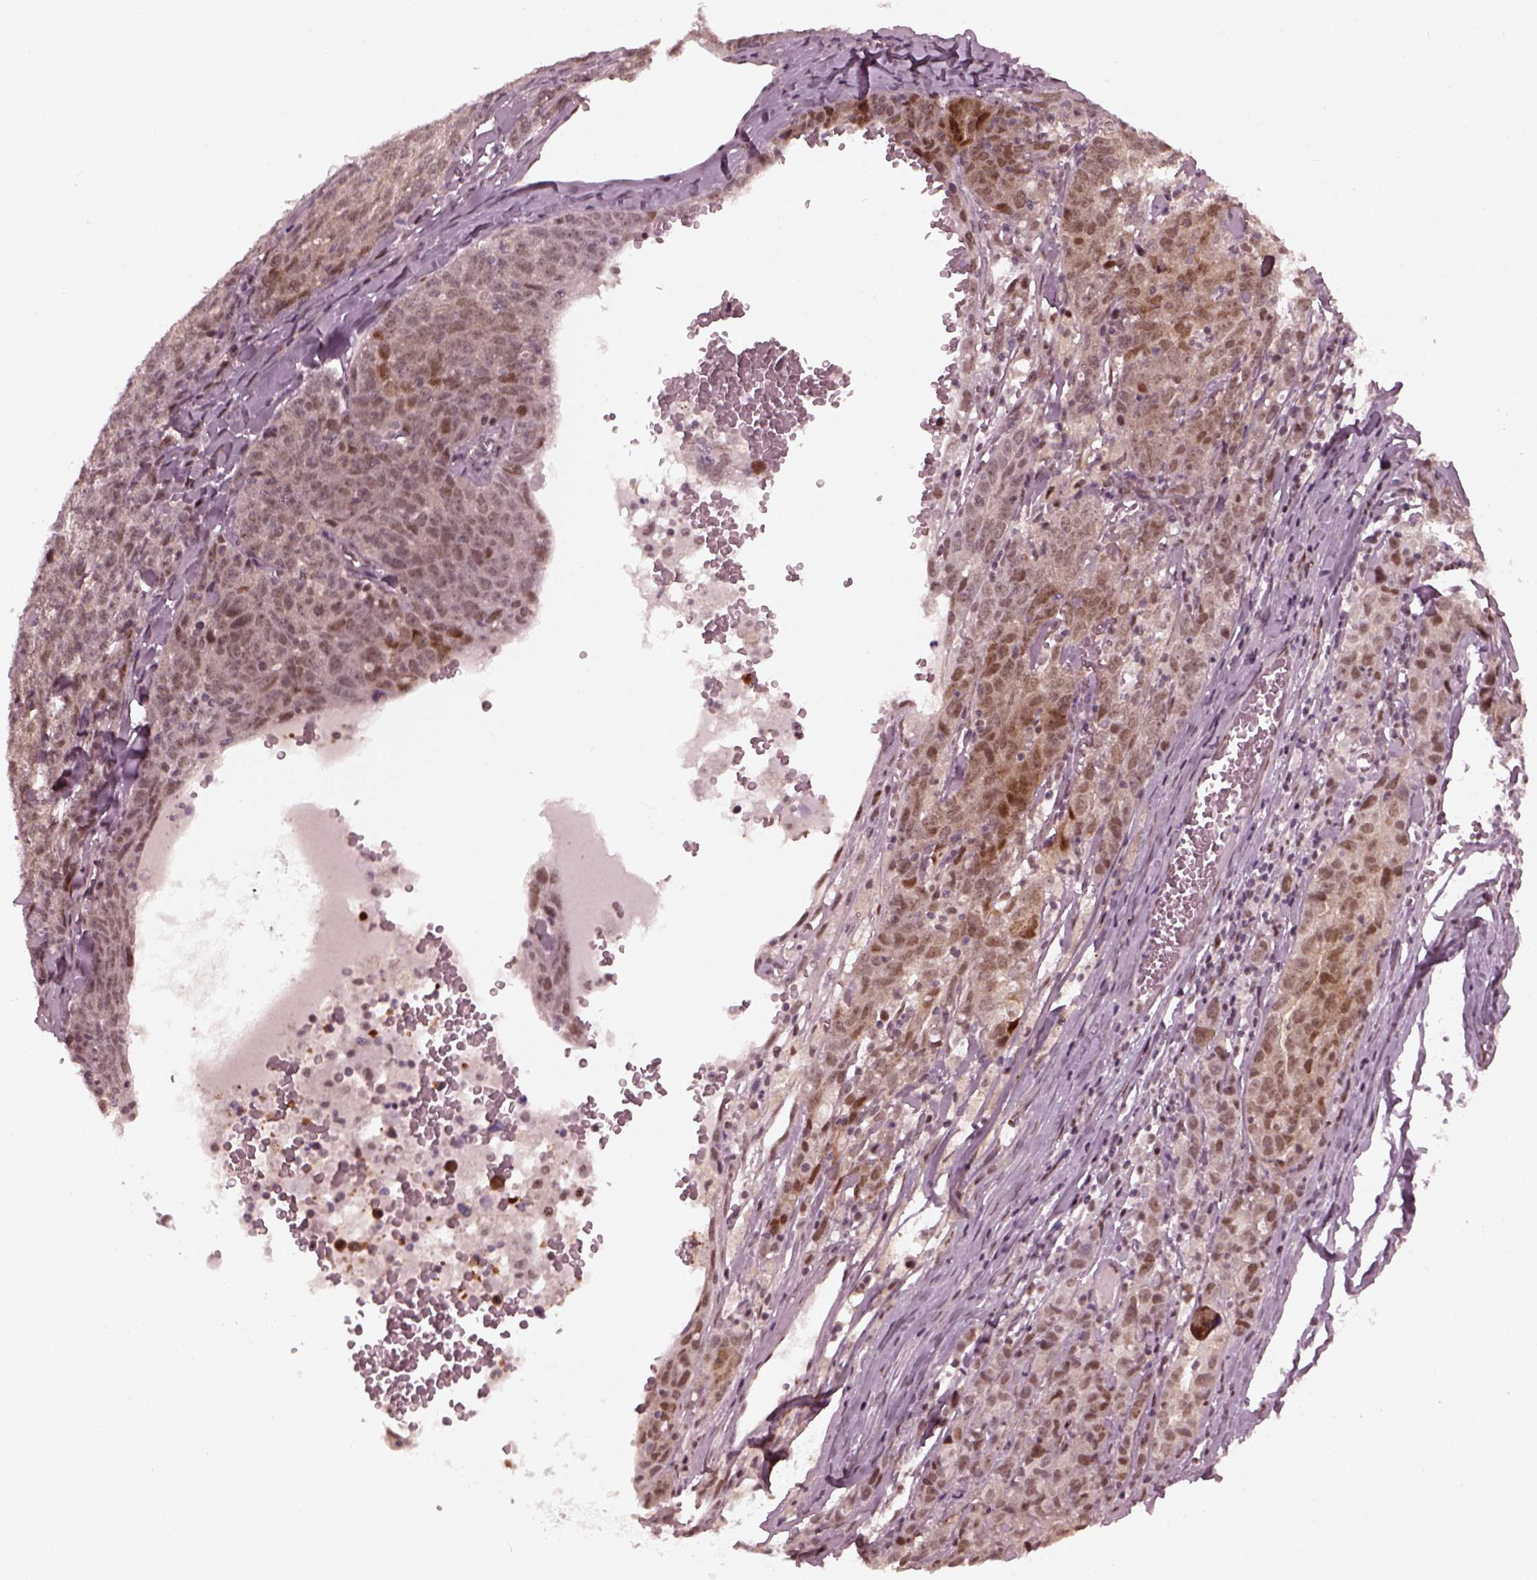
{"staining": {"intensity": "strong", "quantity": "<25%", "location": "nuclear"}, "tissue": "ovarian cancer", "cell_type": "Tumor cells", "image_type": "cancer", "snomed": [{"axis": "morphology", "description": "Cystadenocarcinoma, serous, NOS"}, {"axis": "topography", "description": "Ovary"}], "caption": "Serous cystadenocarcinoma (ovarian) stained for a protein (brown) reveals strong nuclear positive expression in about <25% of tumor cells.", "gene": "TRIB3", "patient": {"sex": "female", "age": 71}}